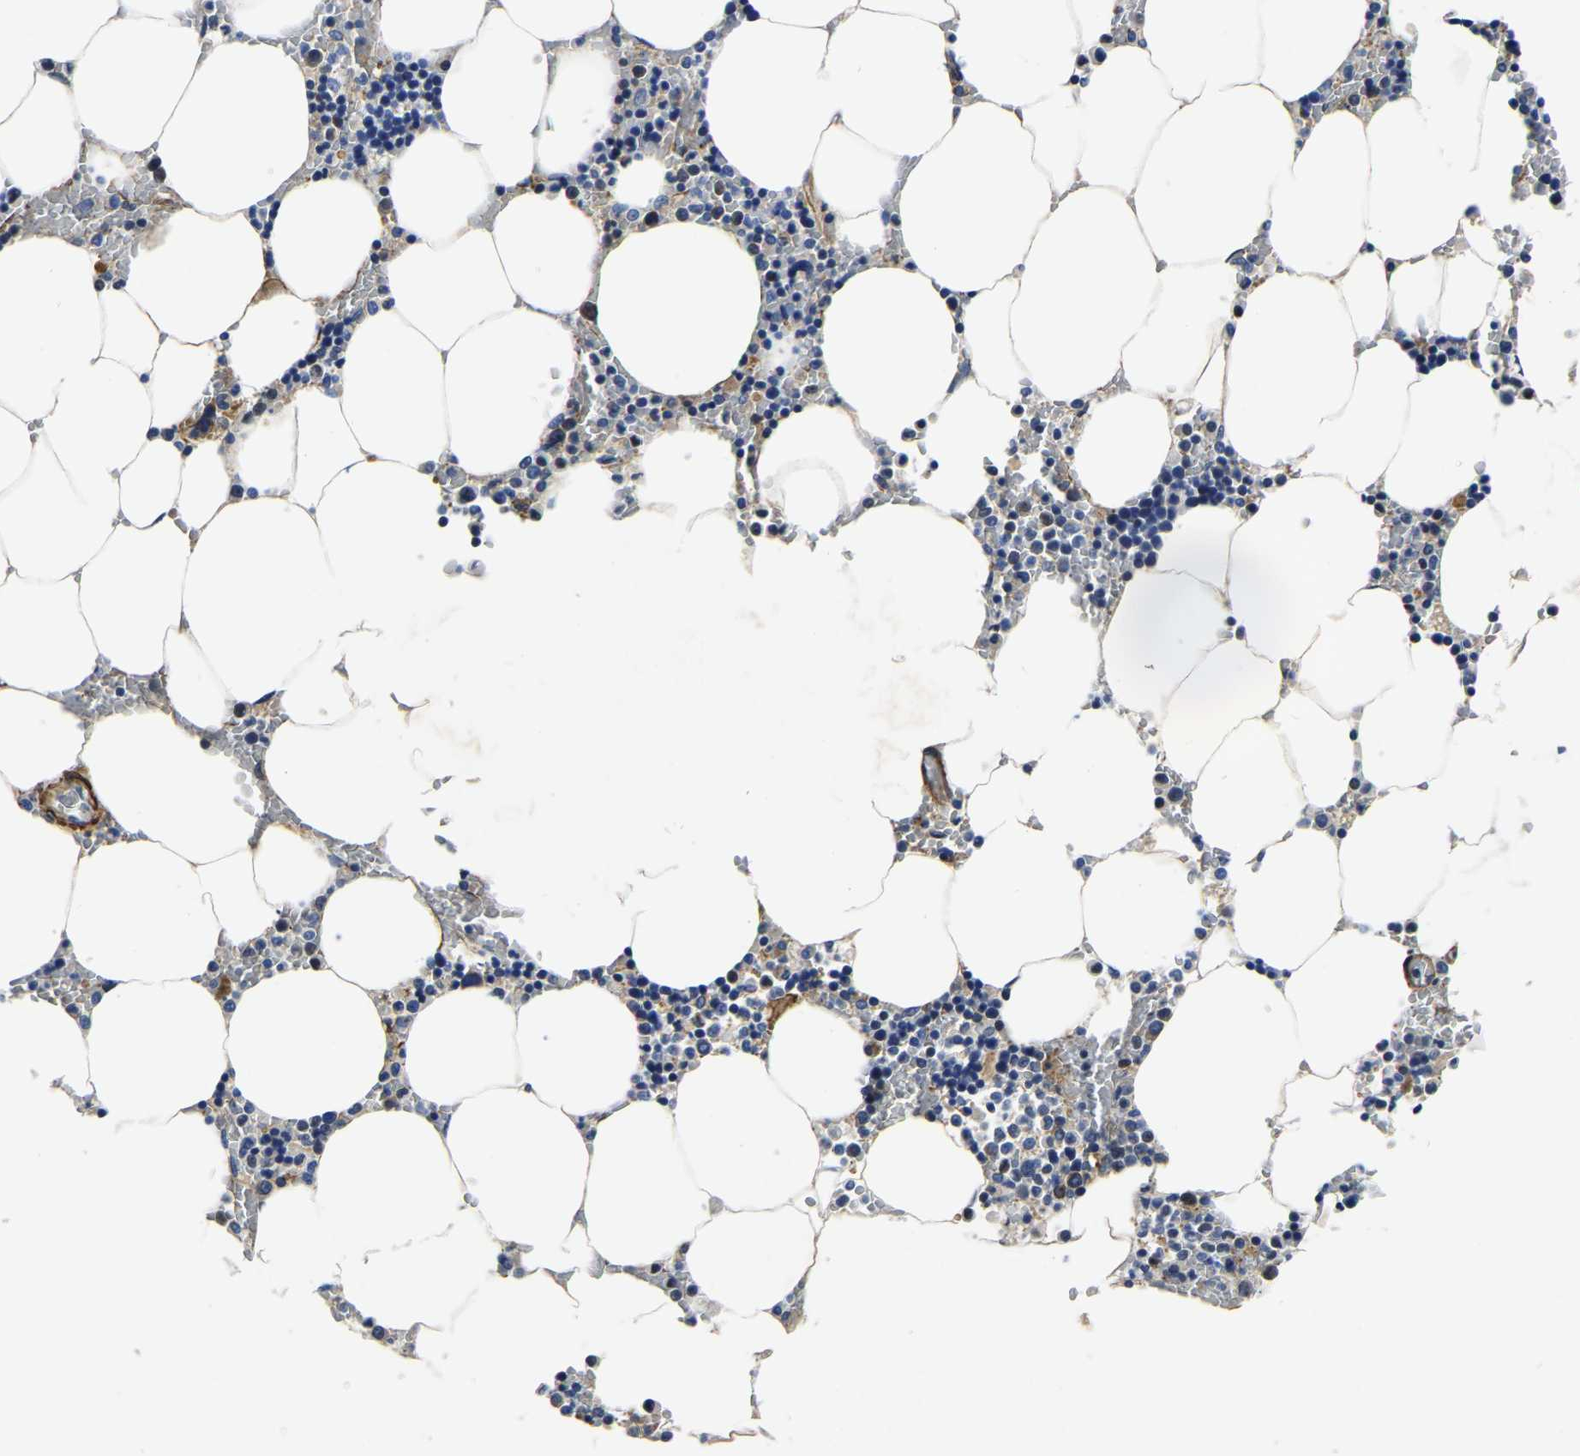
{"staining": {"intensity": "moderate", "quantity": "<25%", "location": "cytoplasmic/membranous"}, "tissue": "bone marrow", "cell_type": "Hematopoietic cells", "image_type": "normal", "snomed": [{"axis": "morphology", "description": "Normal tissue, NOS"}, {"axis": "topography", "description": "Bone marrow"}], "caption": "Immunohistochemistry (DAB) staining of normal bone marrow exhibits moderate cytoplasmic/membranous protein expression in approximately <25% of hematopoietic cells.", "gene": "KCTD17", "patient": {"sex": "male", "age": 70}}